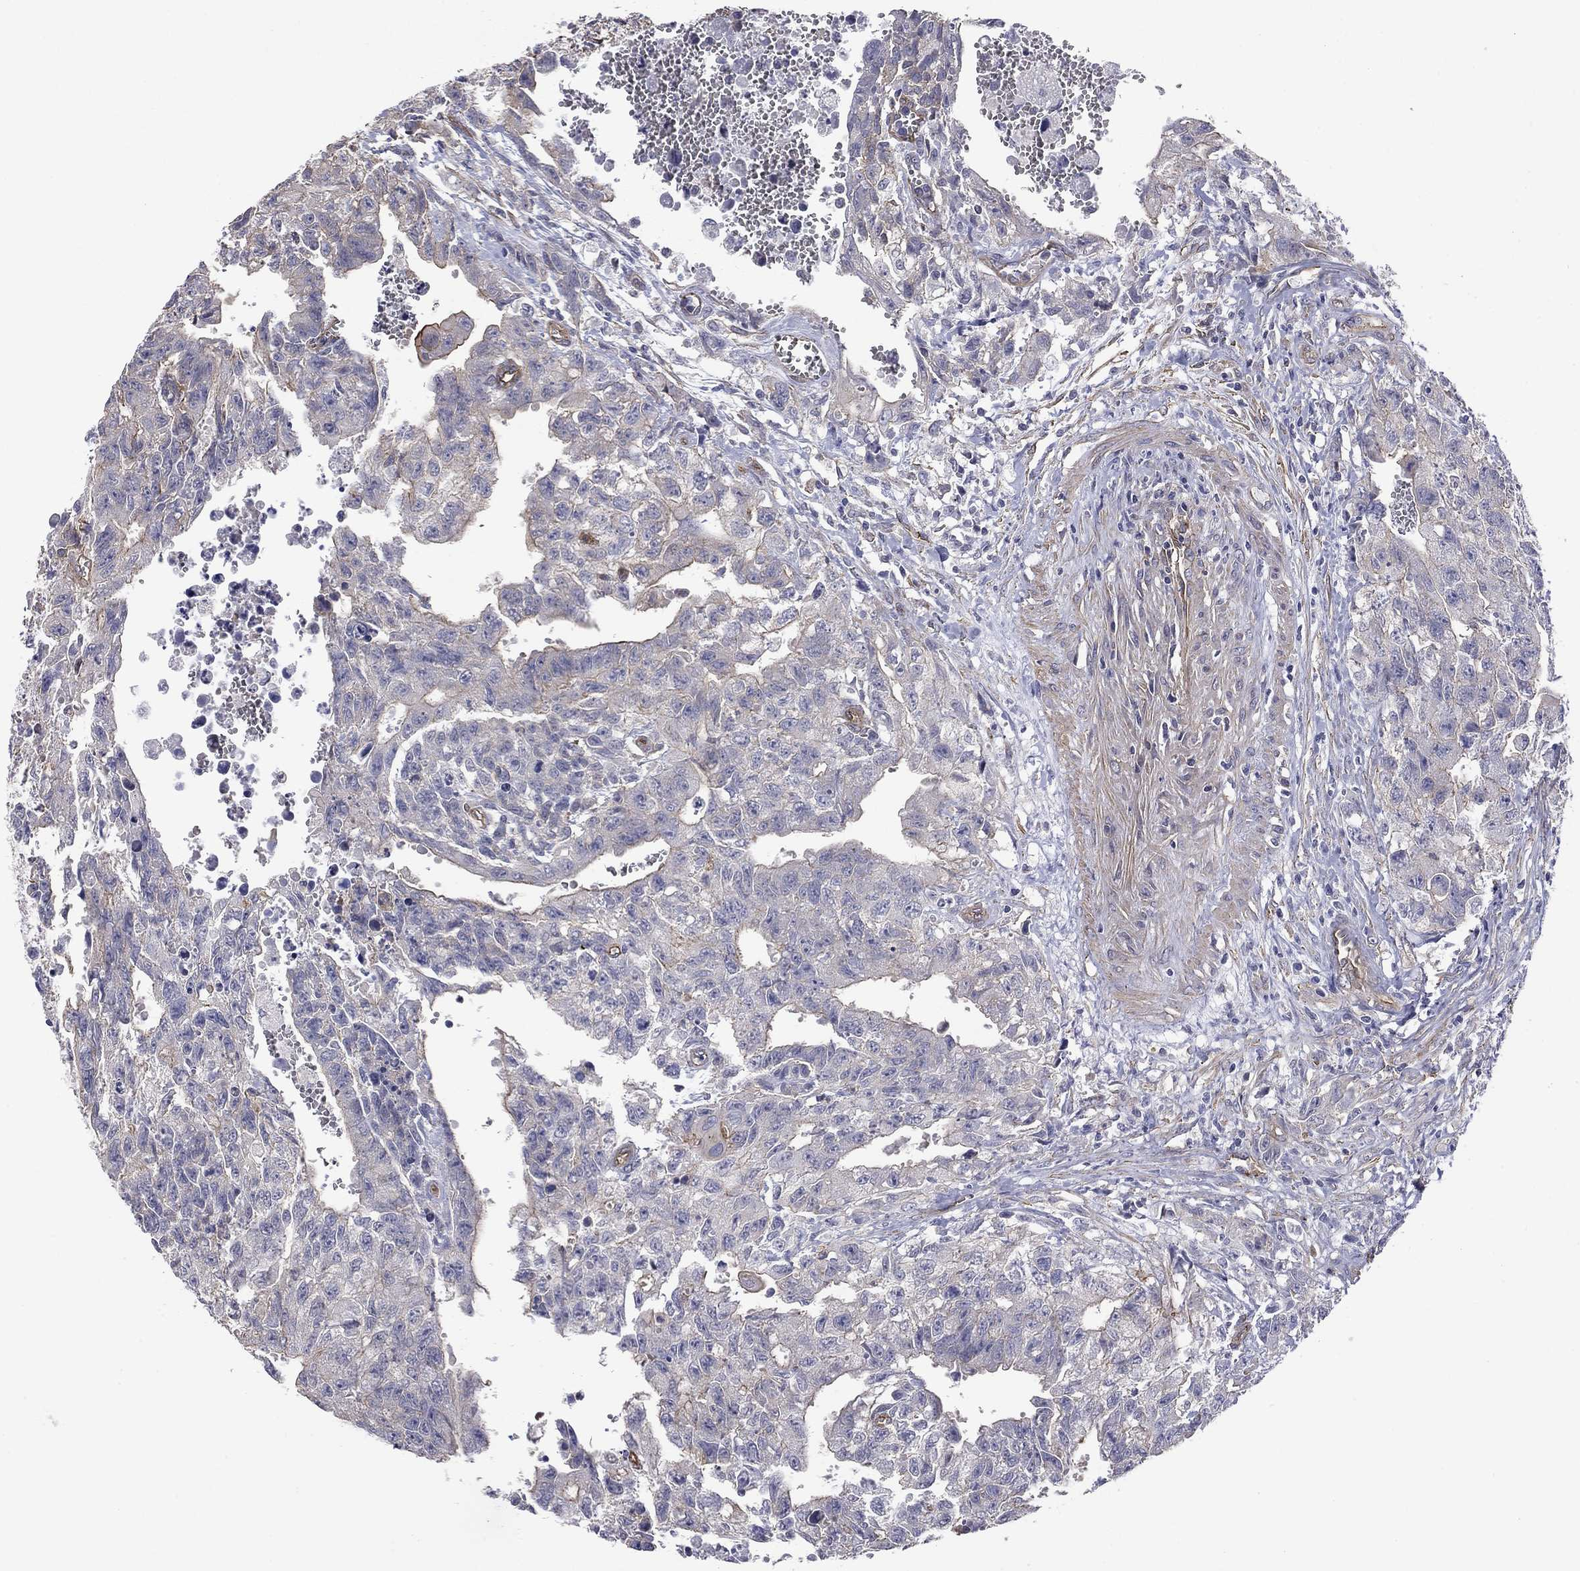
{"staining": {"intensity": "moderate", "quantity": "25%-75%", "location": "cytoplasmic/membranous"}, "tissue": "testis cancer", "cell_type": "Tumor cells", "image_type": "cancer", "snomed": [{"axis": "morphology", "description": "Carcinoma, Embryonal, NOS"}, {"axis": "topography", "description": "Testis"}], "caption": "Protein expression analysis of testis embryonal carcinoma reveals moderate cytoplasmic/membranous staining in about 25%-75% of tumor cells.", "gene": "TCHH", "patient": {"sex": "male", "age": 24}}